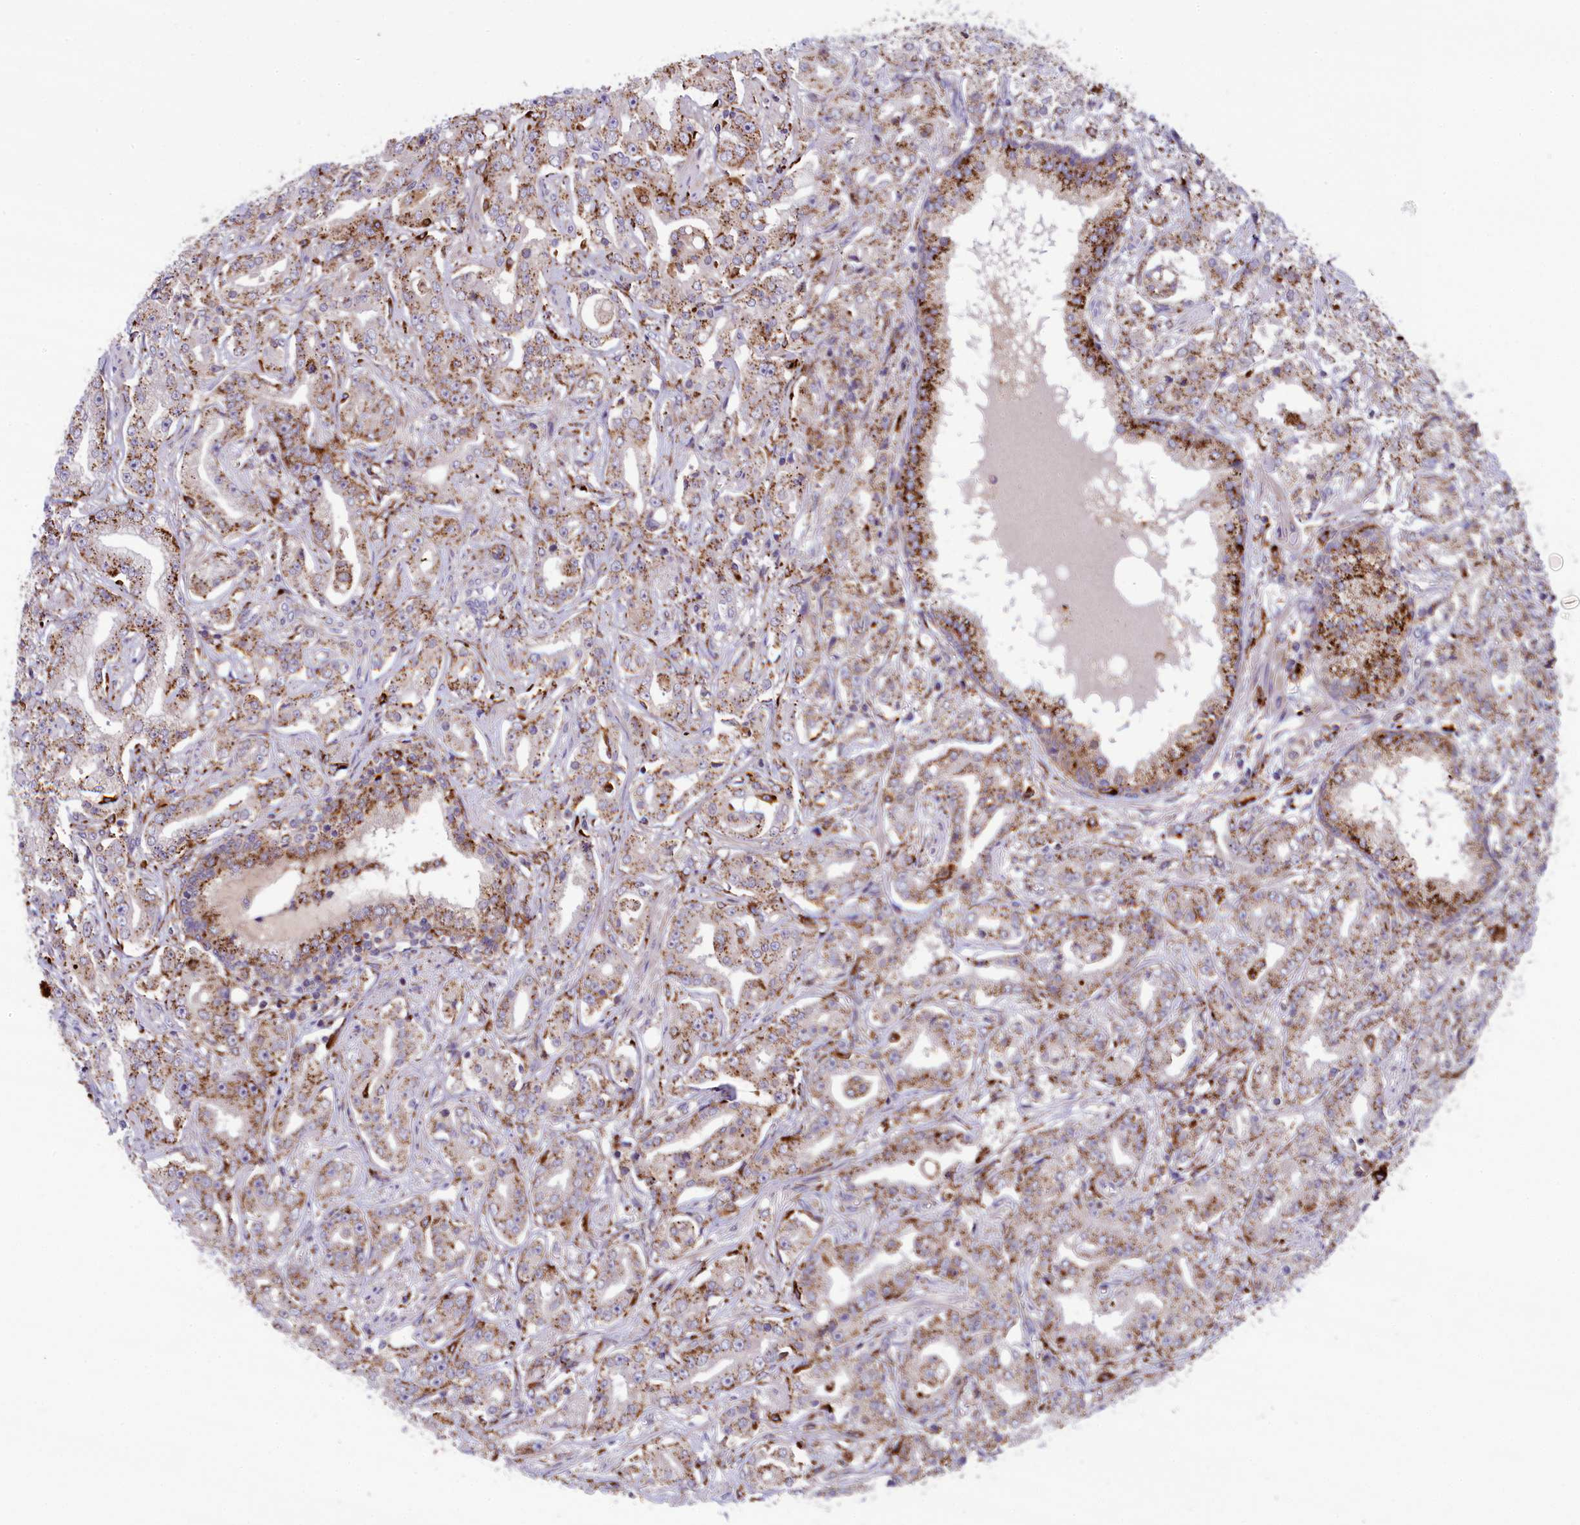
{"staining": {"intensity": "moderate", "quantity": "25%-75%", "location": "cytoplasmic/membranous"}, "tissue": "prostate cancer", "cell_type": "Tumor cells", "image_type": "cancer", "snomed": [{"axis": "morphology", "description": "Adenocarcinoma, High grade"}, {"axis": "topography", "description": "Prostate"}], "caption": "Tumor cells reveal moderate cytoplasmic/membranous staining in about 25%-75% of cells in prostate cancer (high-grade adenocarcinoma).", "gene": "MAN2B1", "patient": {"sex": "male", "age": 63}}